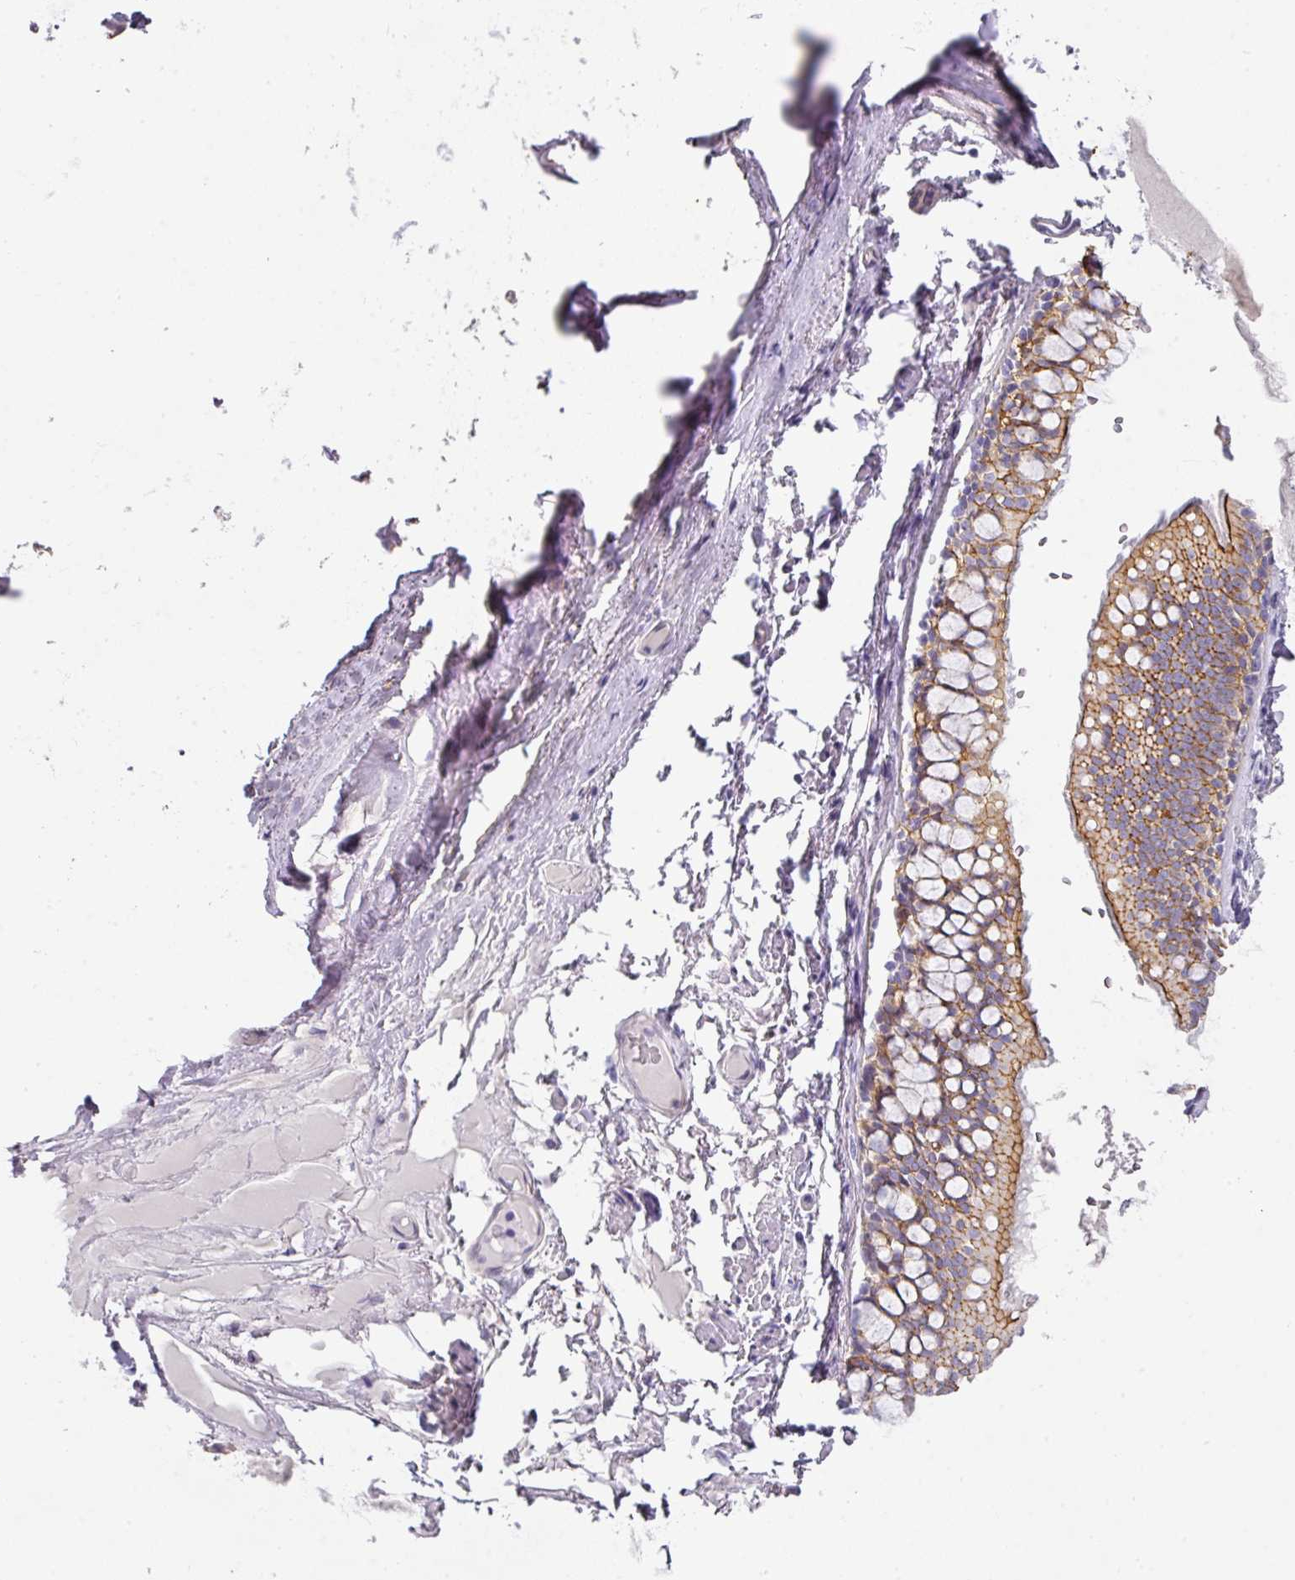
{"staining": {"intensity": "negative", "quantity": "none", "location": "none"}, "tissue": "soft tissue", "cell_type": "Chondrocytes", "image_type": "normal", "snomed": [{"axis": "morphology", "description": "Normal tissue, NOS"}, {"axis": "topography", "description": "Bronchus"}], "caption": "Immunohistochemical staining of normal soft tissue demonstrates no significant staining in chondrocytes. (DAB immunohistochemistry (IHC) visualized using brightfield microscopy, high magnification).", "gene": "ANKRD29", "patient": {"sex": "male", "age": 70}}